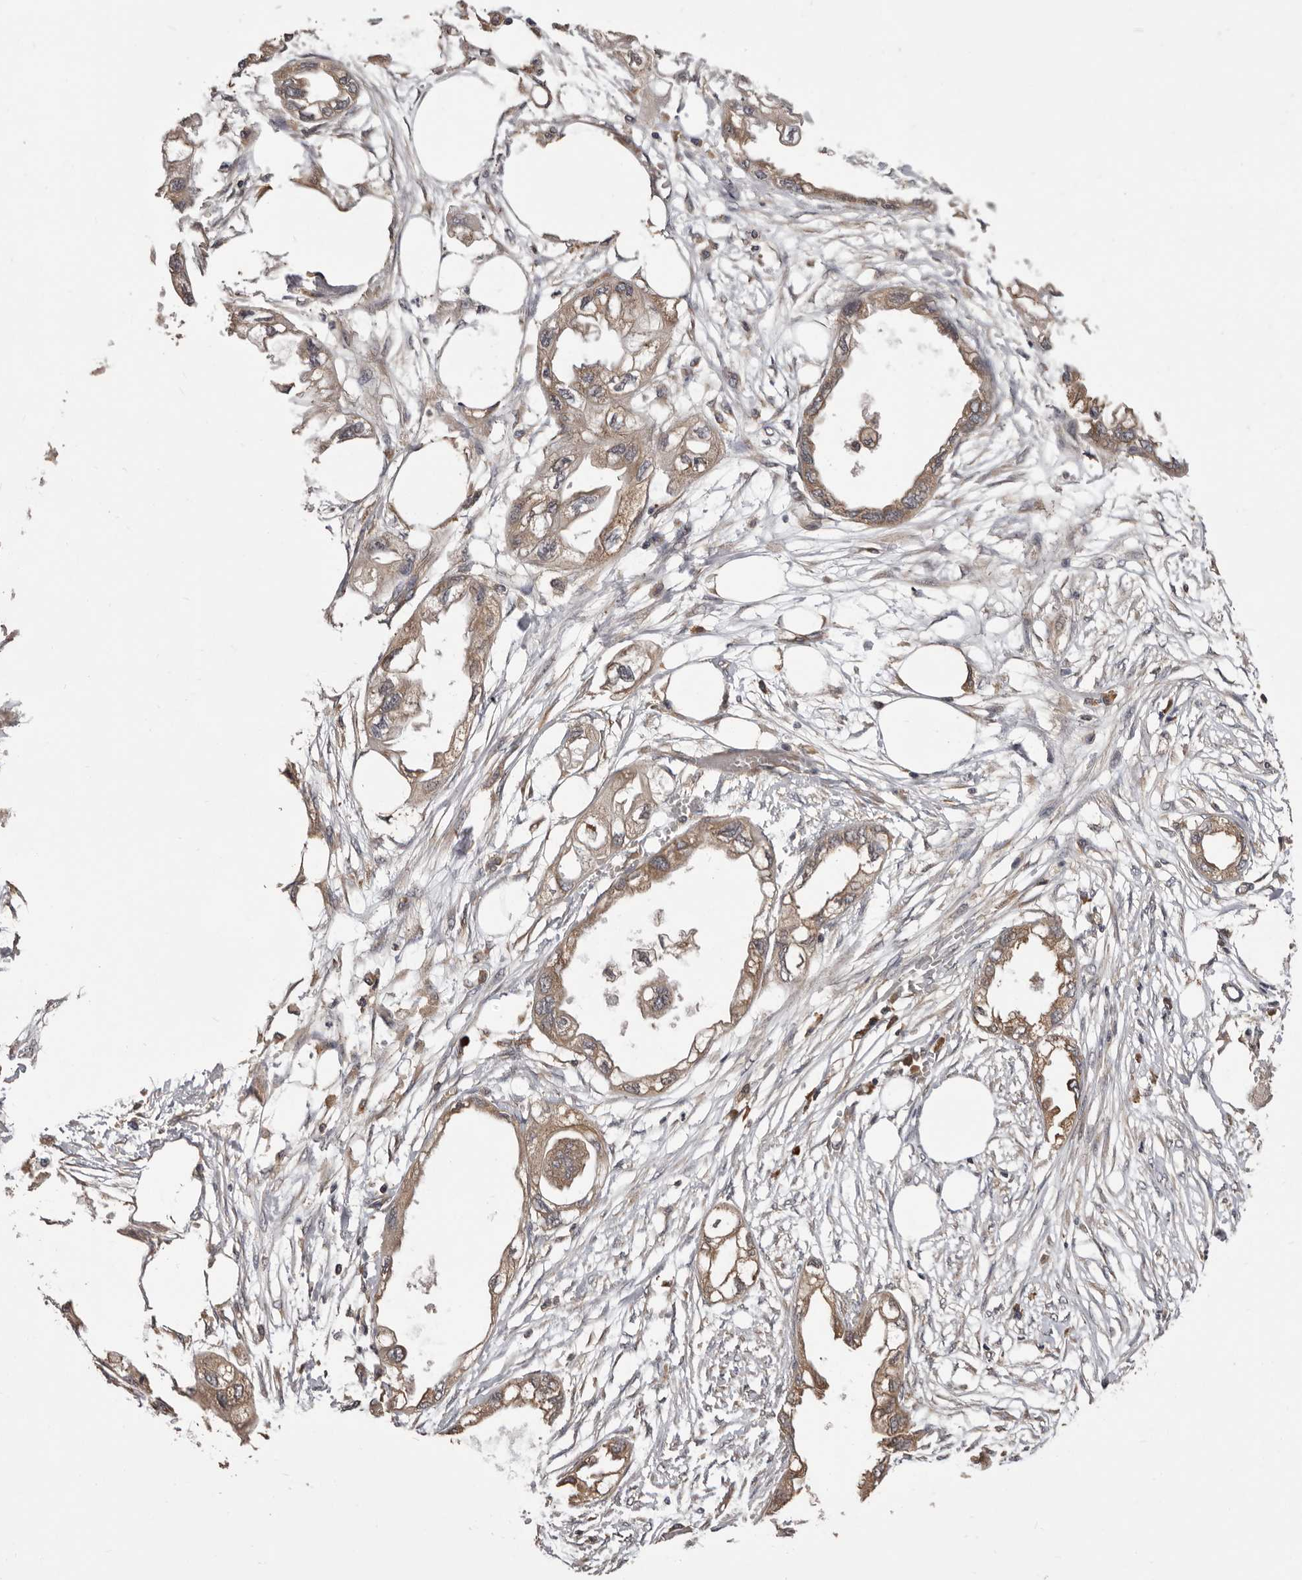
{"staining": {"intensity": "moderate", "quantity": ">75%", "location": "cytoplasmic/membranous"}, "tissue": "endometrial cancer", "cell_type": "Tumor cells", "image_type": "cancer", "snomed": [{"axis": "morphology", "description": "Adenocarcinoma, NOS"}, {"axis": "morphology", "description": "Adenocarcinoma, metastatic, NOS"}, {"axis": "topography", "description": "Adipose tissue"}, {"axis": "topography", "description": "Endometrium"}], "caption": "DAB (3,3'-diaminobenzidine) immunohistochemical staining of human endometrial cancer (metastatic adenocarcinoma) exhibits moderate cytoplasmic/membranous protein expression in about >75% of tumor cells.", "gene": "HBS1L", "patient": {"sex": "female", "age": 67}}